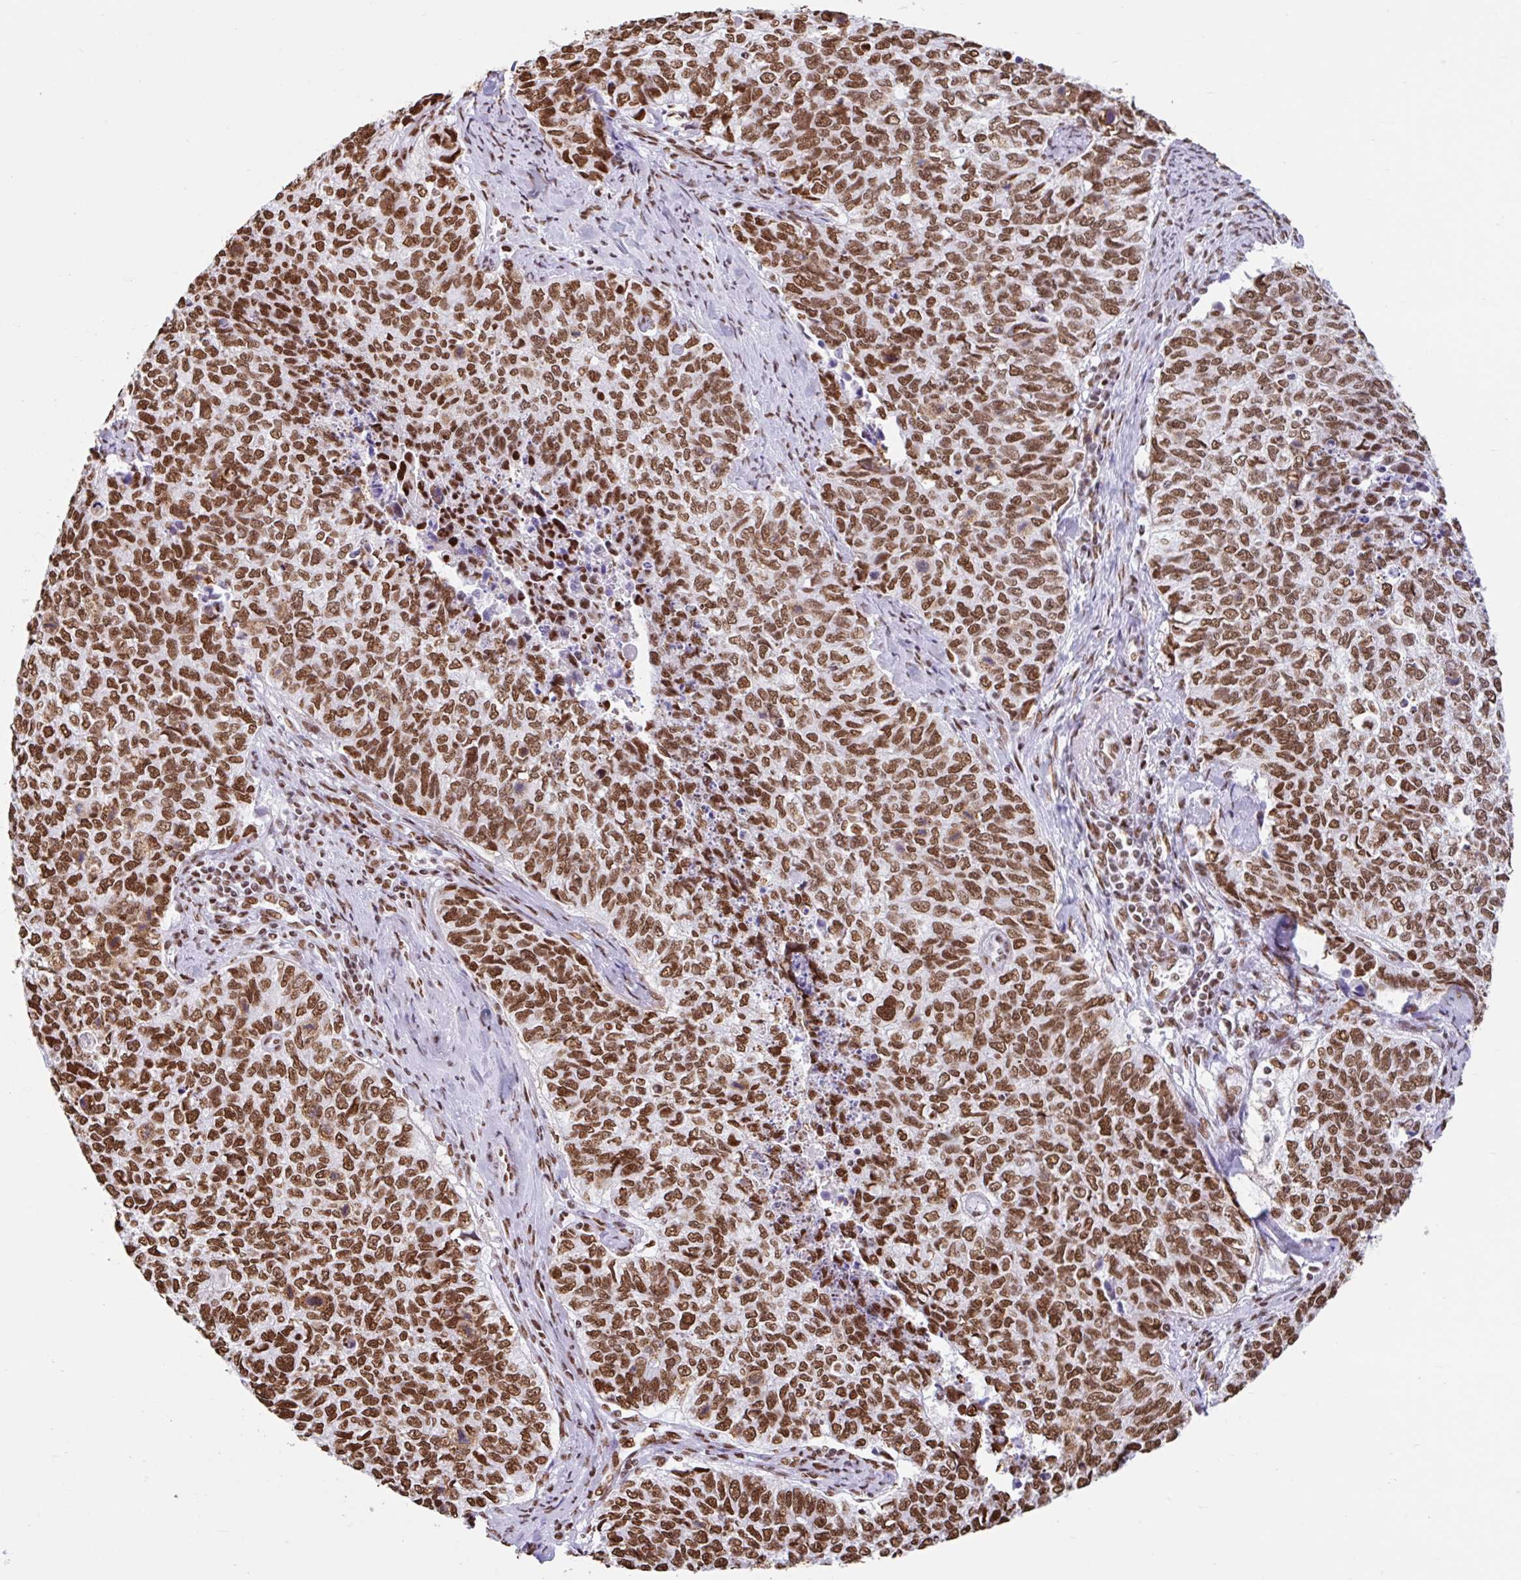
{"staining": {"intensity": "strong", "quantity": ">75%", "location": "nuclear"}, "tissue": "cervical cancer", "cell_type": "Tumor cells", "image_type": "cancer", "snomed": [{"axis": "morphology", "description": "Adenocarcinoma, NOS"}, {"axis": "topography", "description": "Cervix"}], "caption": "Tumor cells show strong nuclear positivity in approximately >75% of cells in cervical cancer (adenocarcinoma). (Stains: DAB (3,3'-diaminobenzidine) in brown, nuclei in blue, Microscopy: brightfield microscopy at high magnification).", "gene": "KHDRBS1", "patient": {"sex": "female", "age": 63}}